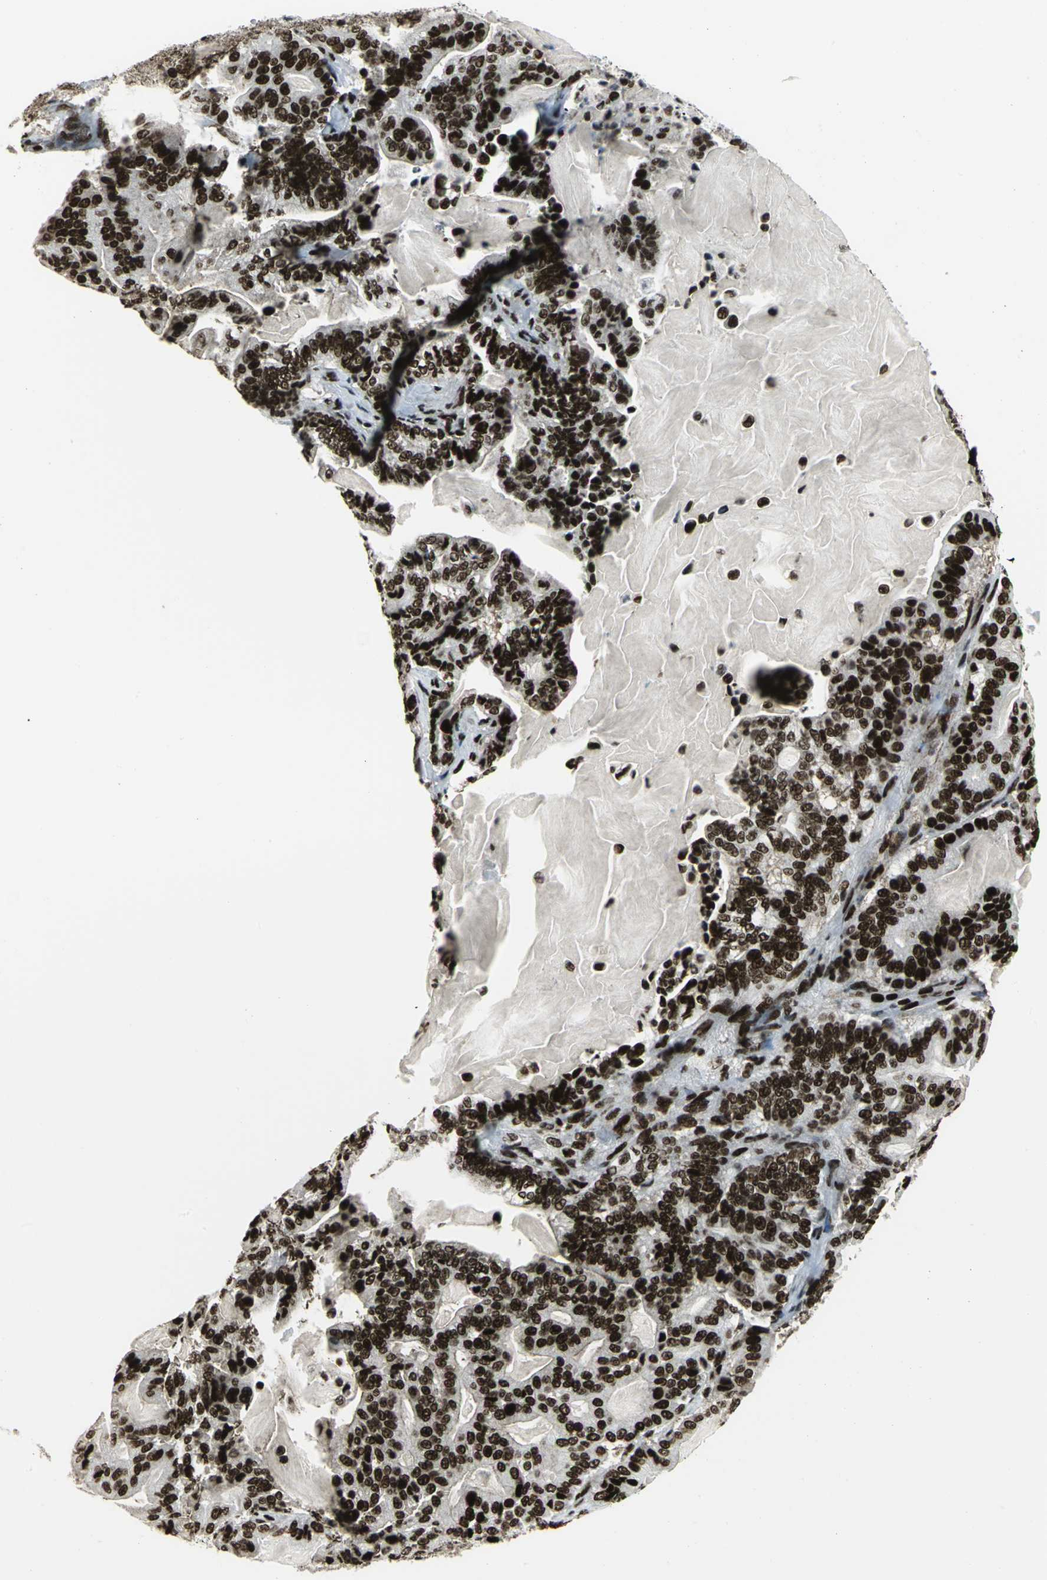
{"staining": {"intensity": "strong", "quantity": ">75%", "location": "nuclear"}, "tissue": "pancreatic cancer", "cell_type": "Tumor cells", "image_type": "cancer", "snomed": [{"axis": "morphology", "description": "Adenocarcinoma, NOS"}, {"axis": "topography", "description": "Pancreas"}], "caption": "Immunohistochemistry (IHC) histopathology image of human adenocarcinoma (pancreatic) stained for a protein (brown), which demonstrates high levels of strong nuclear expression in about >75% of tumor cells.", "gene": "SMARCA4", "patient": {"sex": "male", "age": 63}}